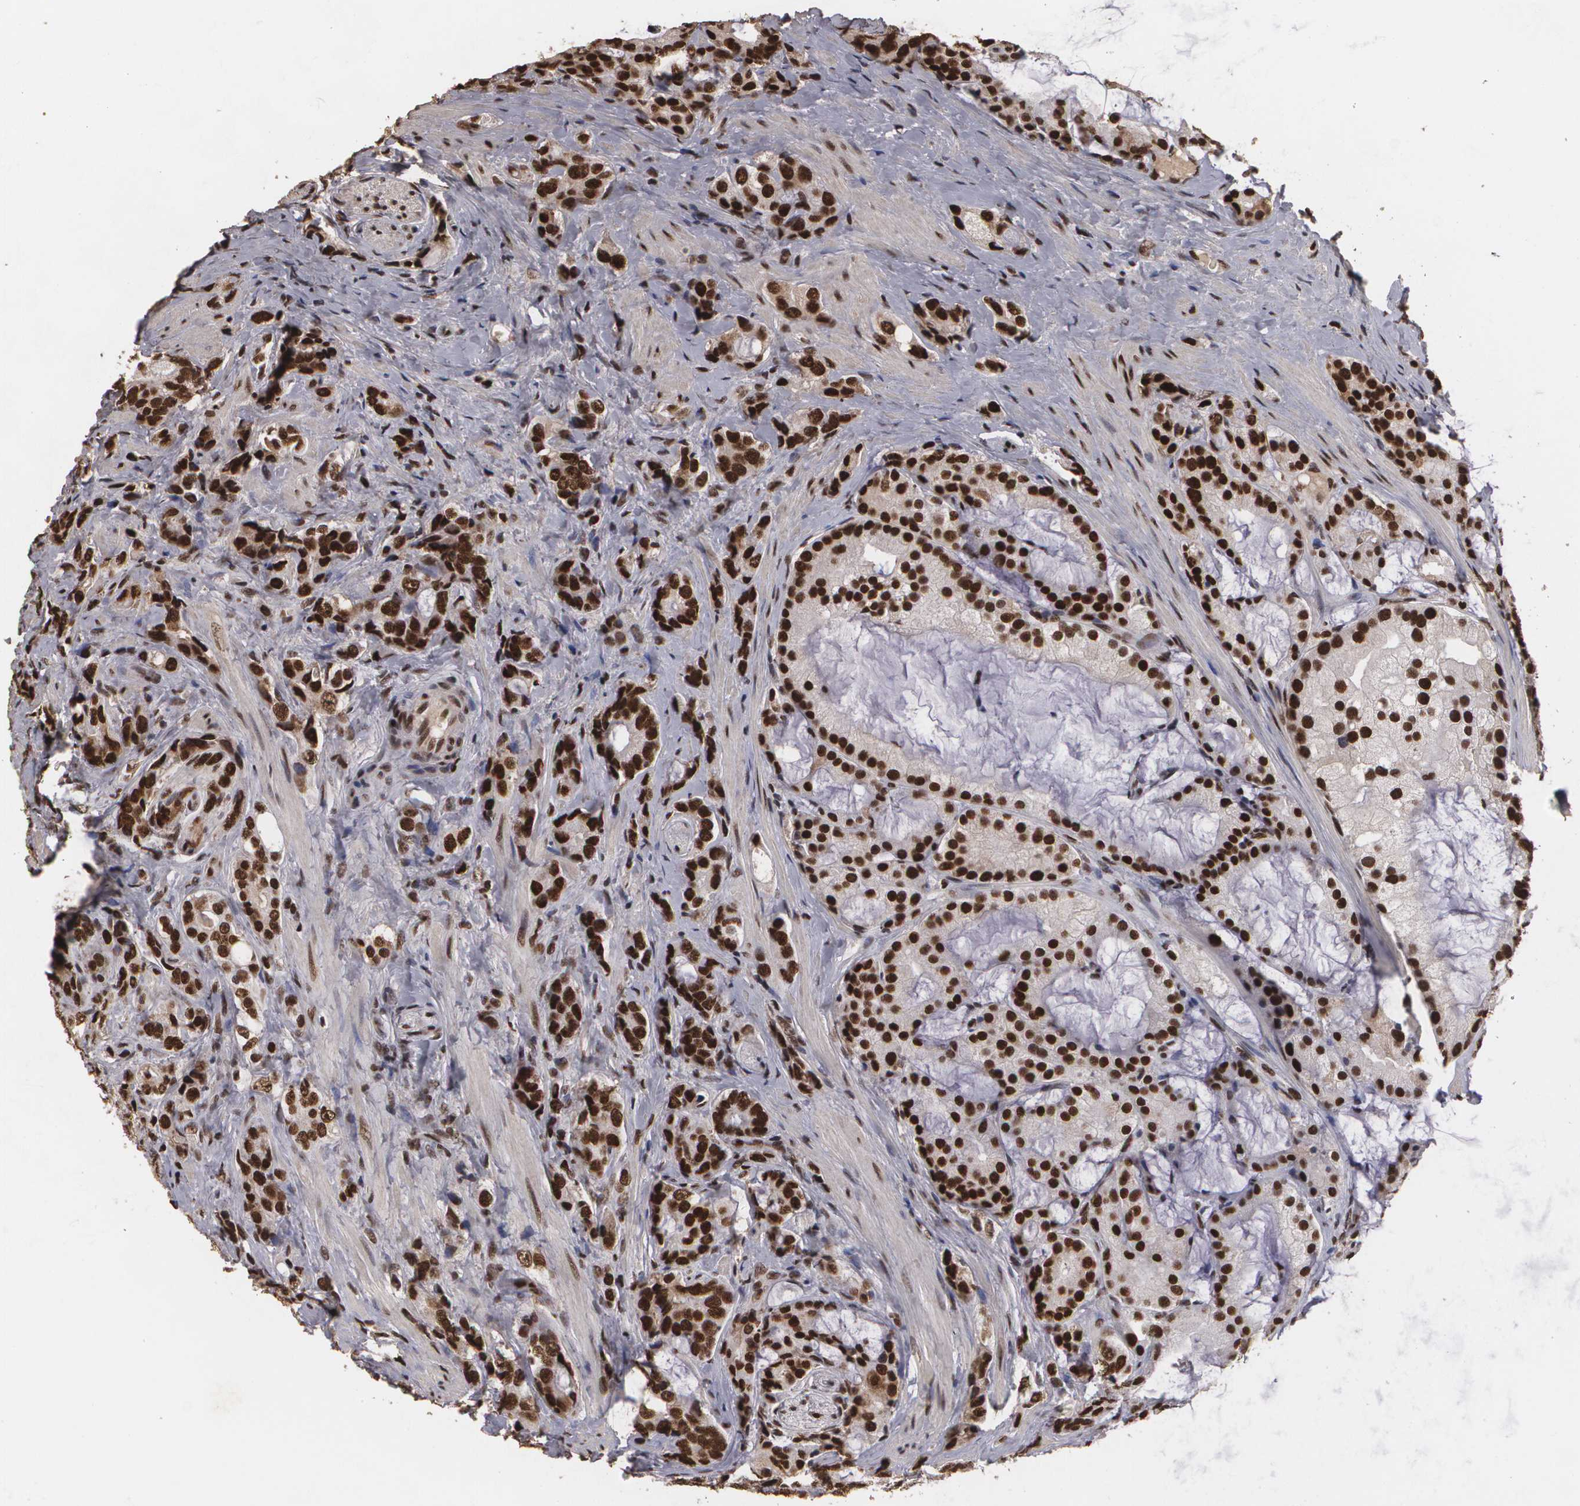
{"staining": {"intensity": "strong", "quantity": ">75%", "location": "nuclear"}, "tissue": "prostate cancer", "cell_type": "Tumor cells", "image_type": "cancer", "snomed": [{"axis": "morphology", "description": "Adenocarcinoma, Medium grade"}, {"axis": "topography", "description": "Prostate"}], "caption": "This image demonstrates adenocarcinoma (medium-grade) (prostate) stained with IHC to label a protein in brown. The nuclear of tumor cells show strong positivity for the protein. Nuclei are counter-stained blue.", "gene": "RCOR1", "patient": {"sex": "male", "age": 70}}